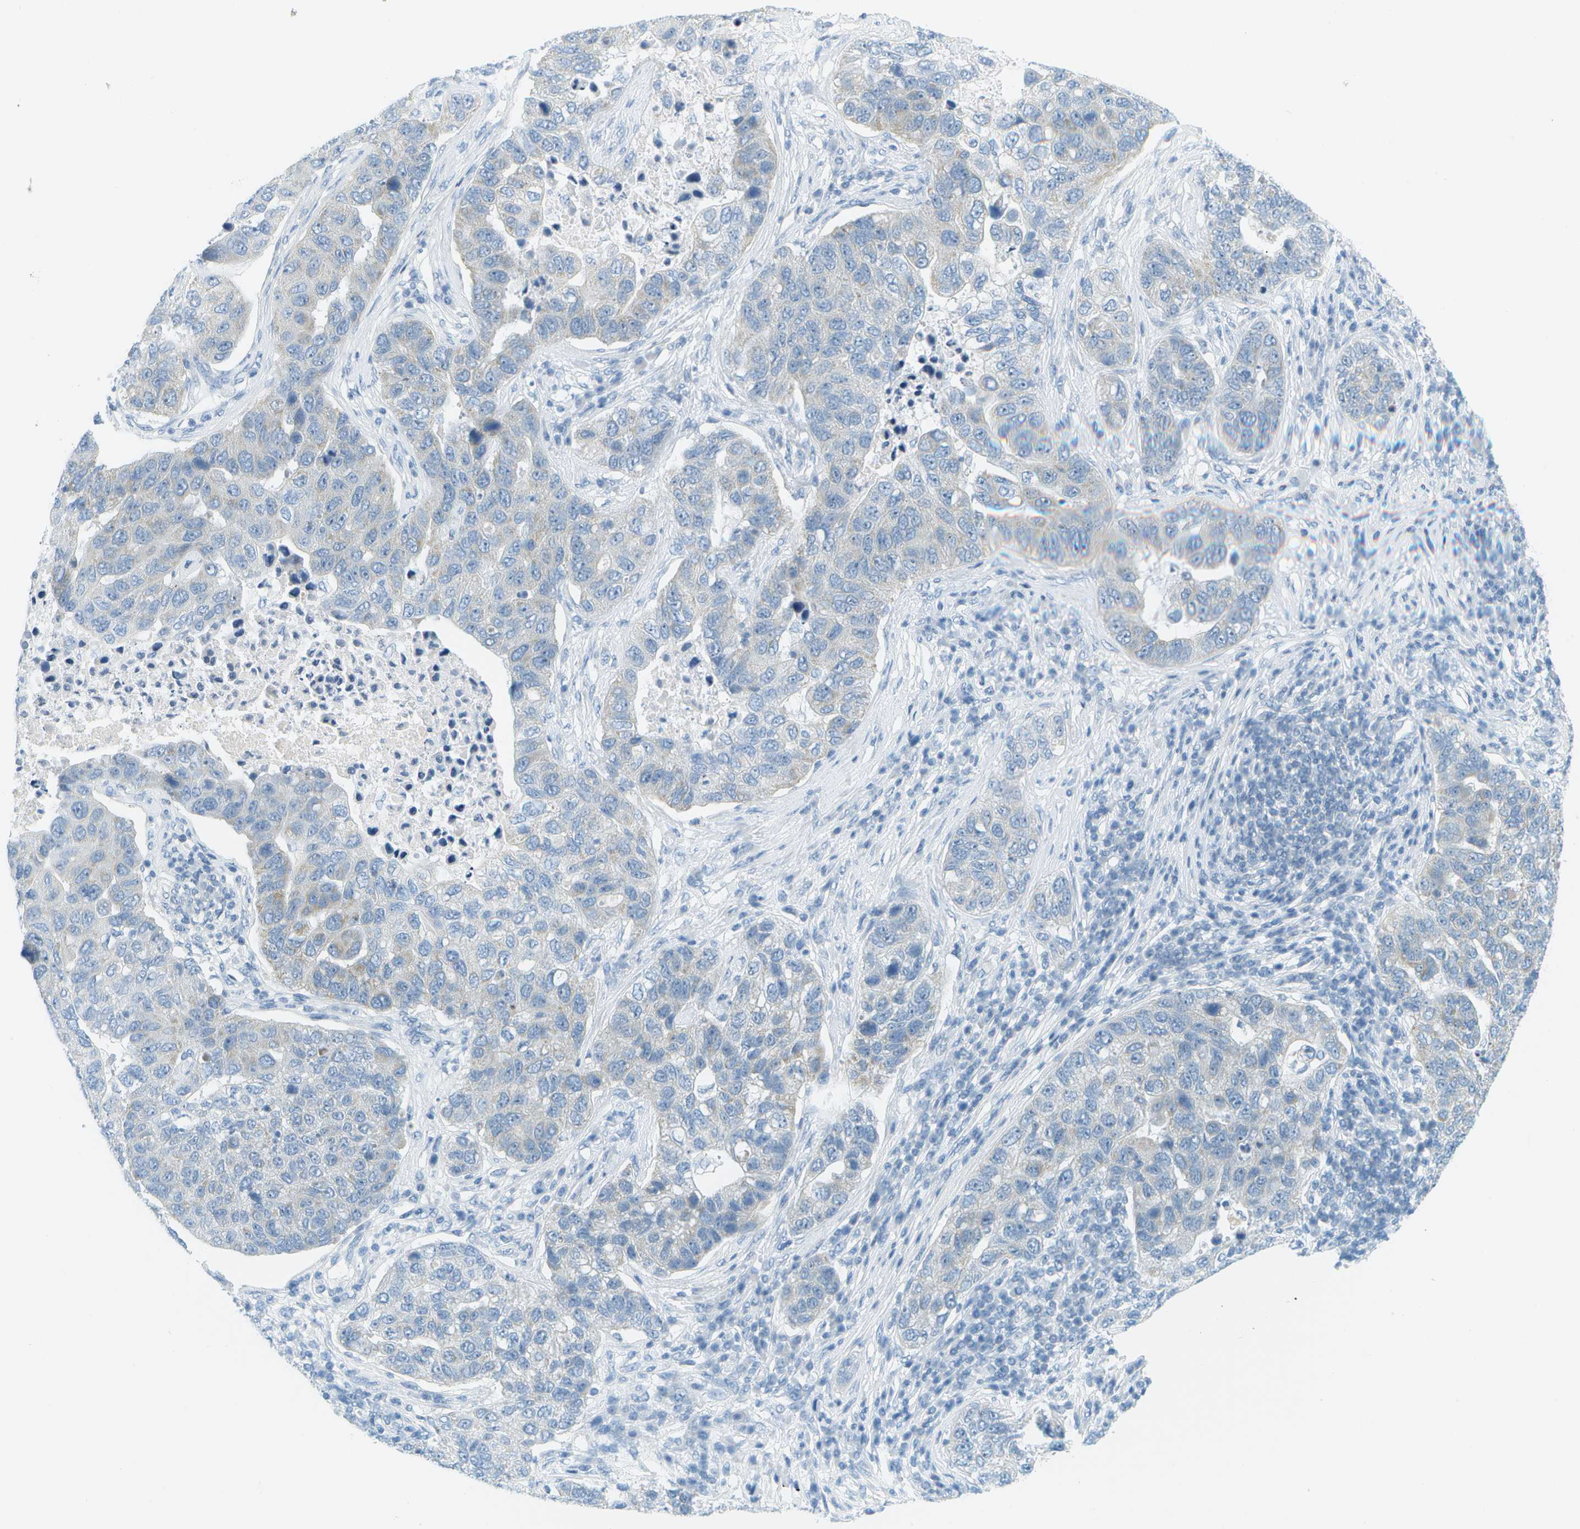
{"staining": {"intensity": "negative", "quantity": "none", "location": "none"}, "tissue": "pancreatic cancer", "cell_type": "Tumor cells", "image_type": "cancer", "snomed": [{"axis": "morphology", "description": "Adenocarcinoma, NOS"}, {"axis": "topography", "description": "Pancreas"}], "caption": "Tumor cells show no significant protein staining in adenocarcinoma (pancreatic).", "gene": "SMYD5", "patient": {"sex": "female", "age": 61}}